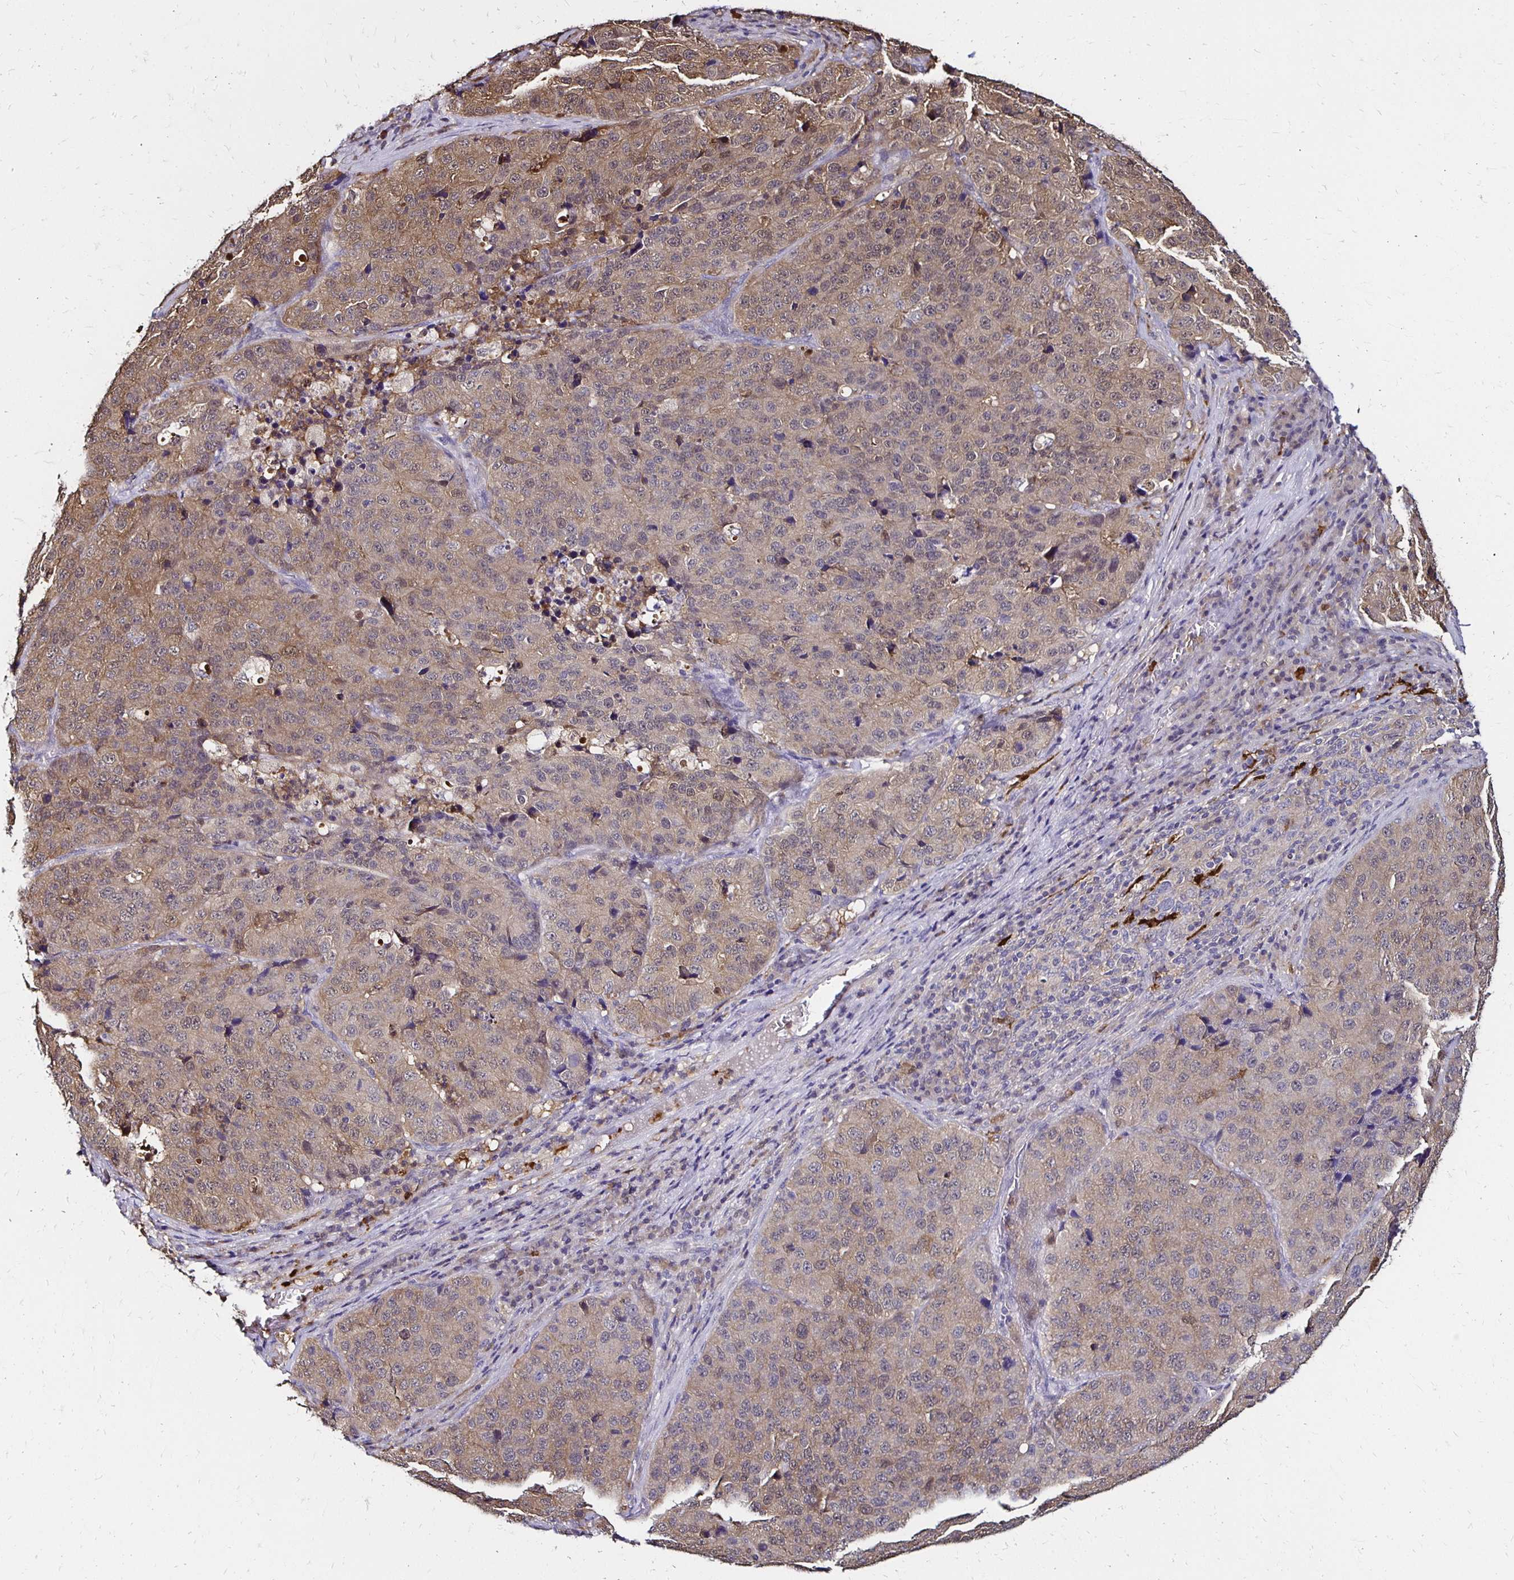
{"staining": {"intensity": "weak", "quantity": "25%-75%", "location": "cytoplasmic/membranous"}, "tissue": "stomach cancer", "cell_type": "Tumor cells", "image_type": "cancer", "snomed": [{"axis": "morphology", "description": "Adenocarcinoma, NOS"}, {"axis": "topography", "description": "Stomach"}], "caption": "This micrograph displays adenocarcinoma (stomach) stained with immunohistochemistry to label a protein in brown. The cytoplasmic/membranous of tumor cells show weak positivity for the protein. Nuclei are counter-stained blue.", "gene": "TXN", "patient": {"sex": "male", "age": 71}}